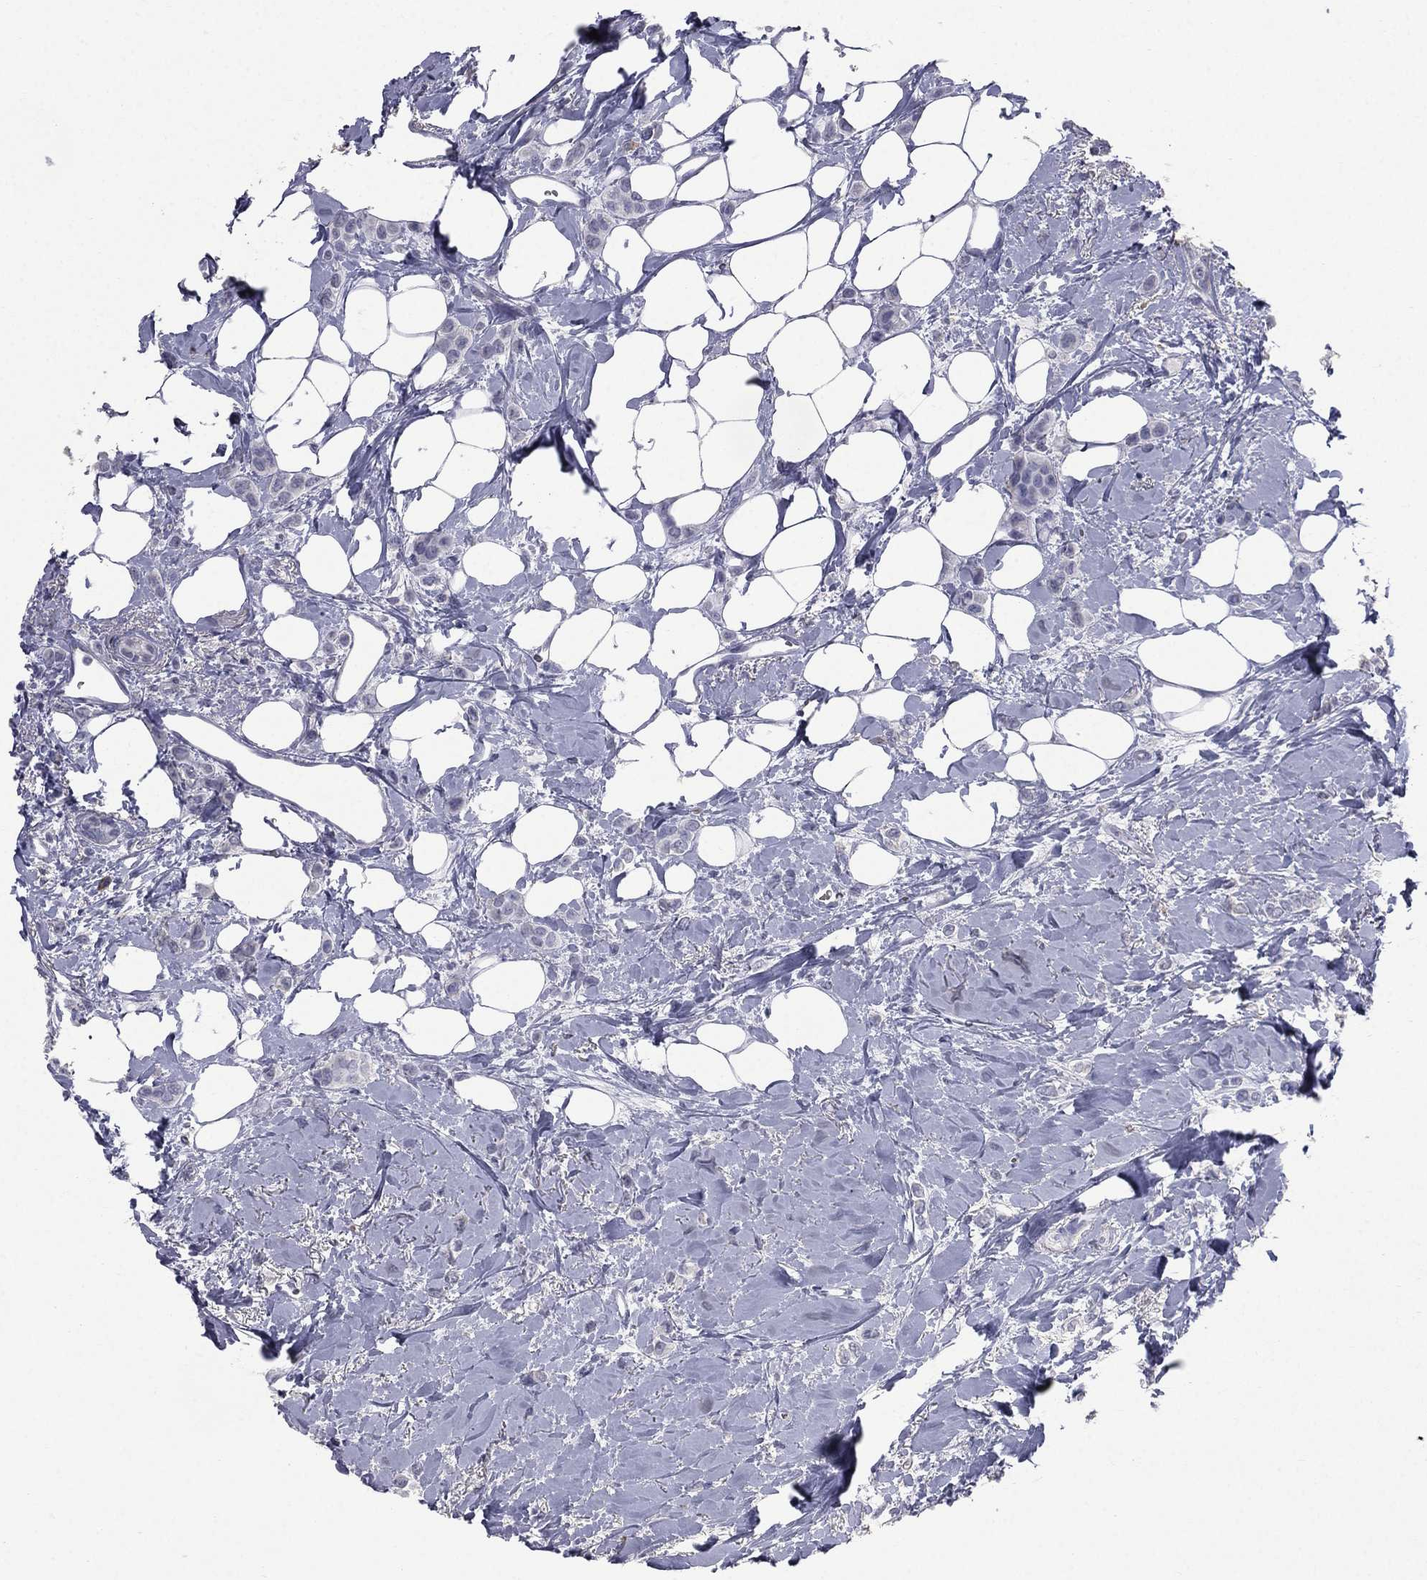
{"staining": {"intensity": "negative", "quantity": "none", "location": "none"}, "tissue": "breast cancer", "cell_type": "Tumor cells", "image_type": "cancer", "snomed": [{"axis": "morphology", "description": "Lobular carcinoma"}, {"axis": "topography", "description": "Breast"}], "caption": "IHC photomicrograph of neoplastic tissue: breast lobular carcinoma stained with DAB (3,3'-diaminobenzidine) displays no significant protein expression in tumor cells.", "gene": "ESX1", "patient": {"sex": "female", "age": 66}}